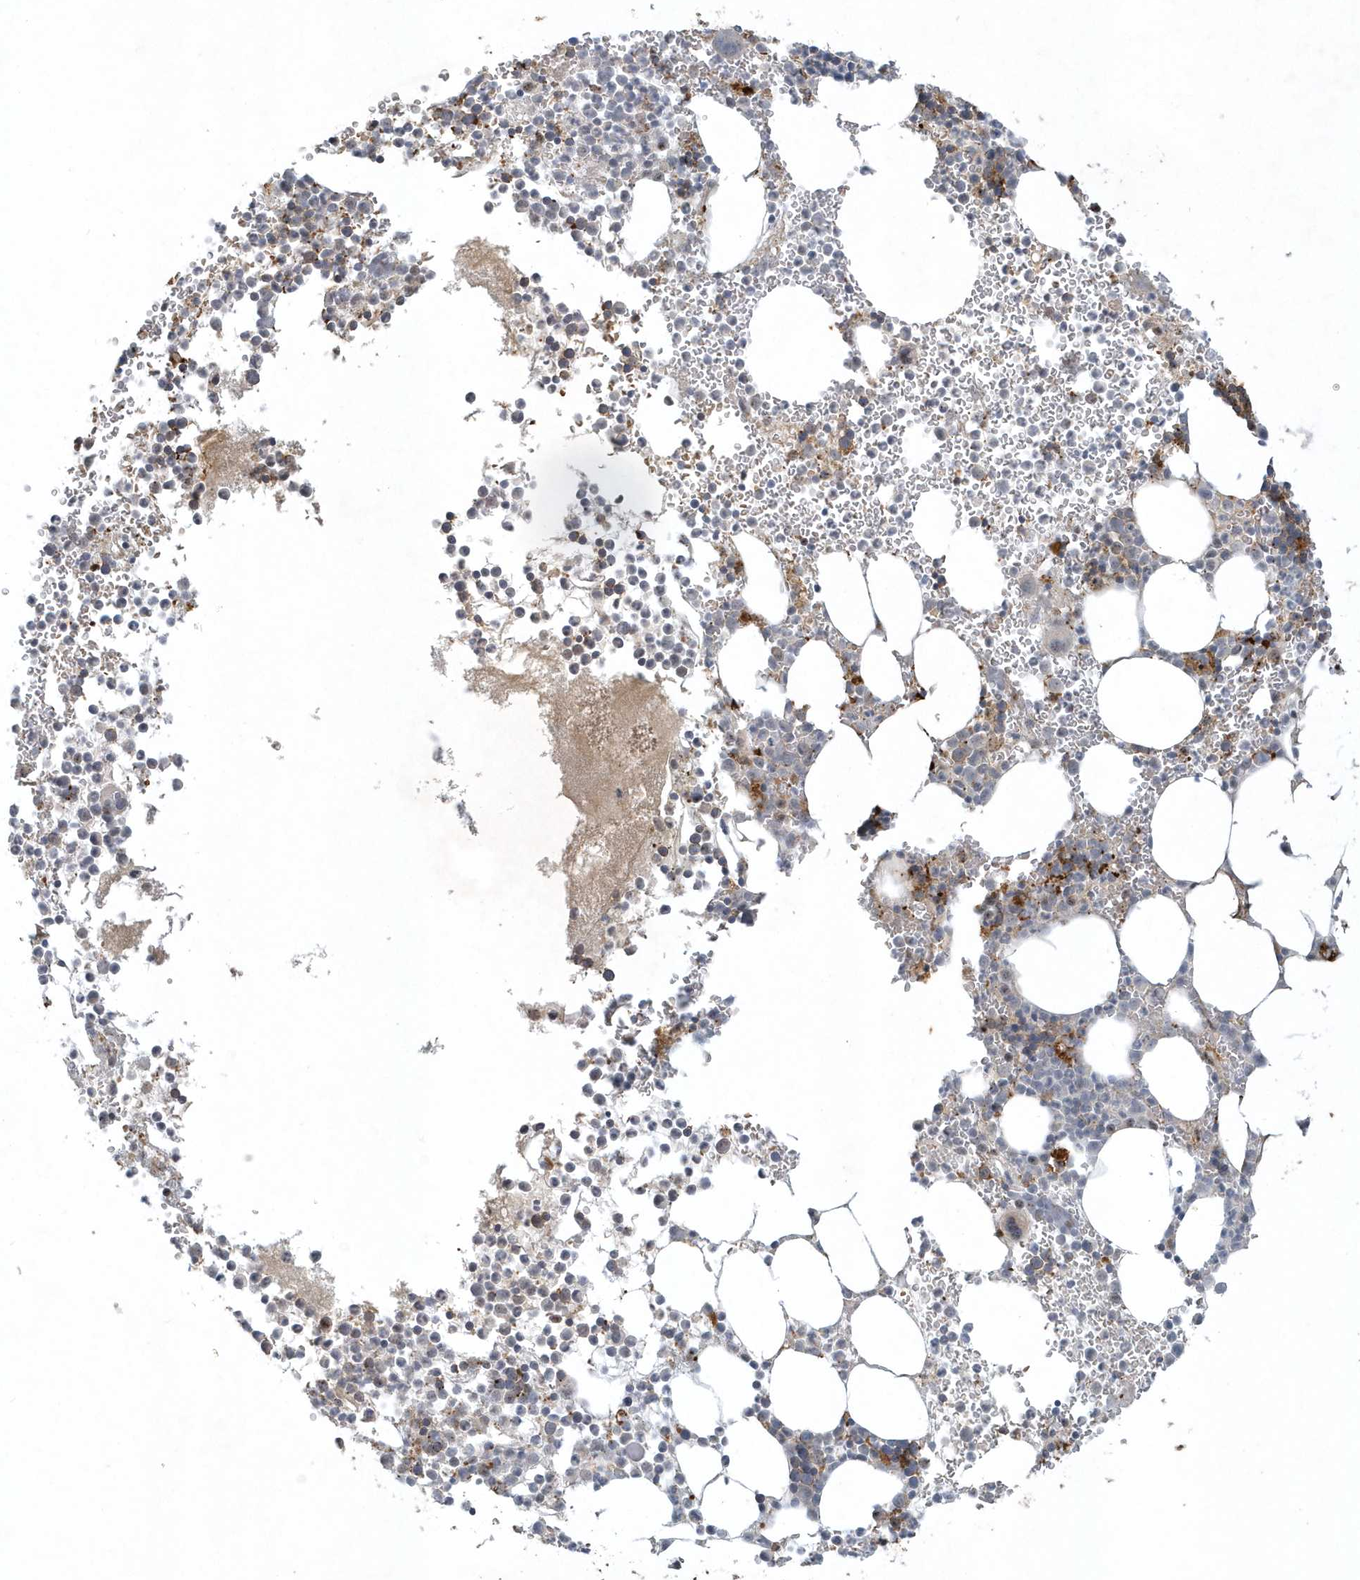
{"staining": {"intensity": "moderate", "quantity": "25%-75%", "location": "cytoplasmic/membranous"}, "tissue": "bone marrow", "cell_type": "Hematopoietic cells", "image_type": "normal", "snomed": [{"axis": "morphology", "description": "Normal tissue, NOS"}, {"axis": "topography", "description": "Bone marrow"}], "caption": "Immunohistochemistry (DAB) staining of unremarkable bone marrow exhibits moderate cytoplasmic/membranous protein expression in approximately 25%-75% of hematopoietic cells. (Stains: DAB in brown, nuclei in blue, Microscopy: brightfield microscopy at high magnification).", "gene": "THG1L", "patient": {"sex": "female", "age": 78}}